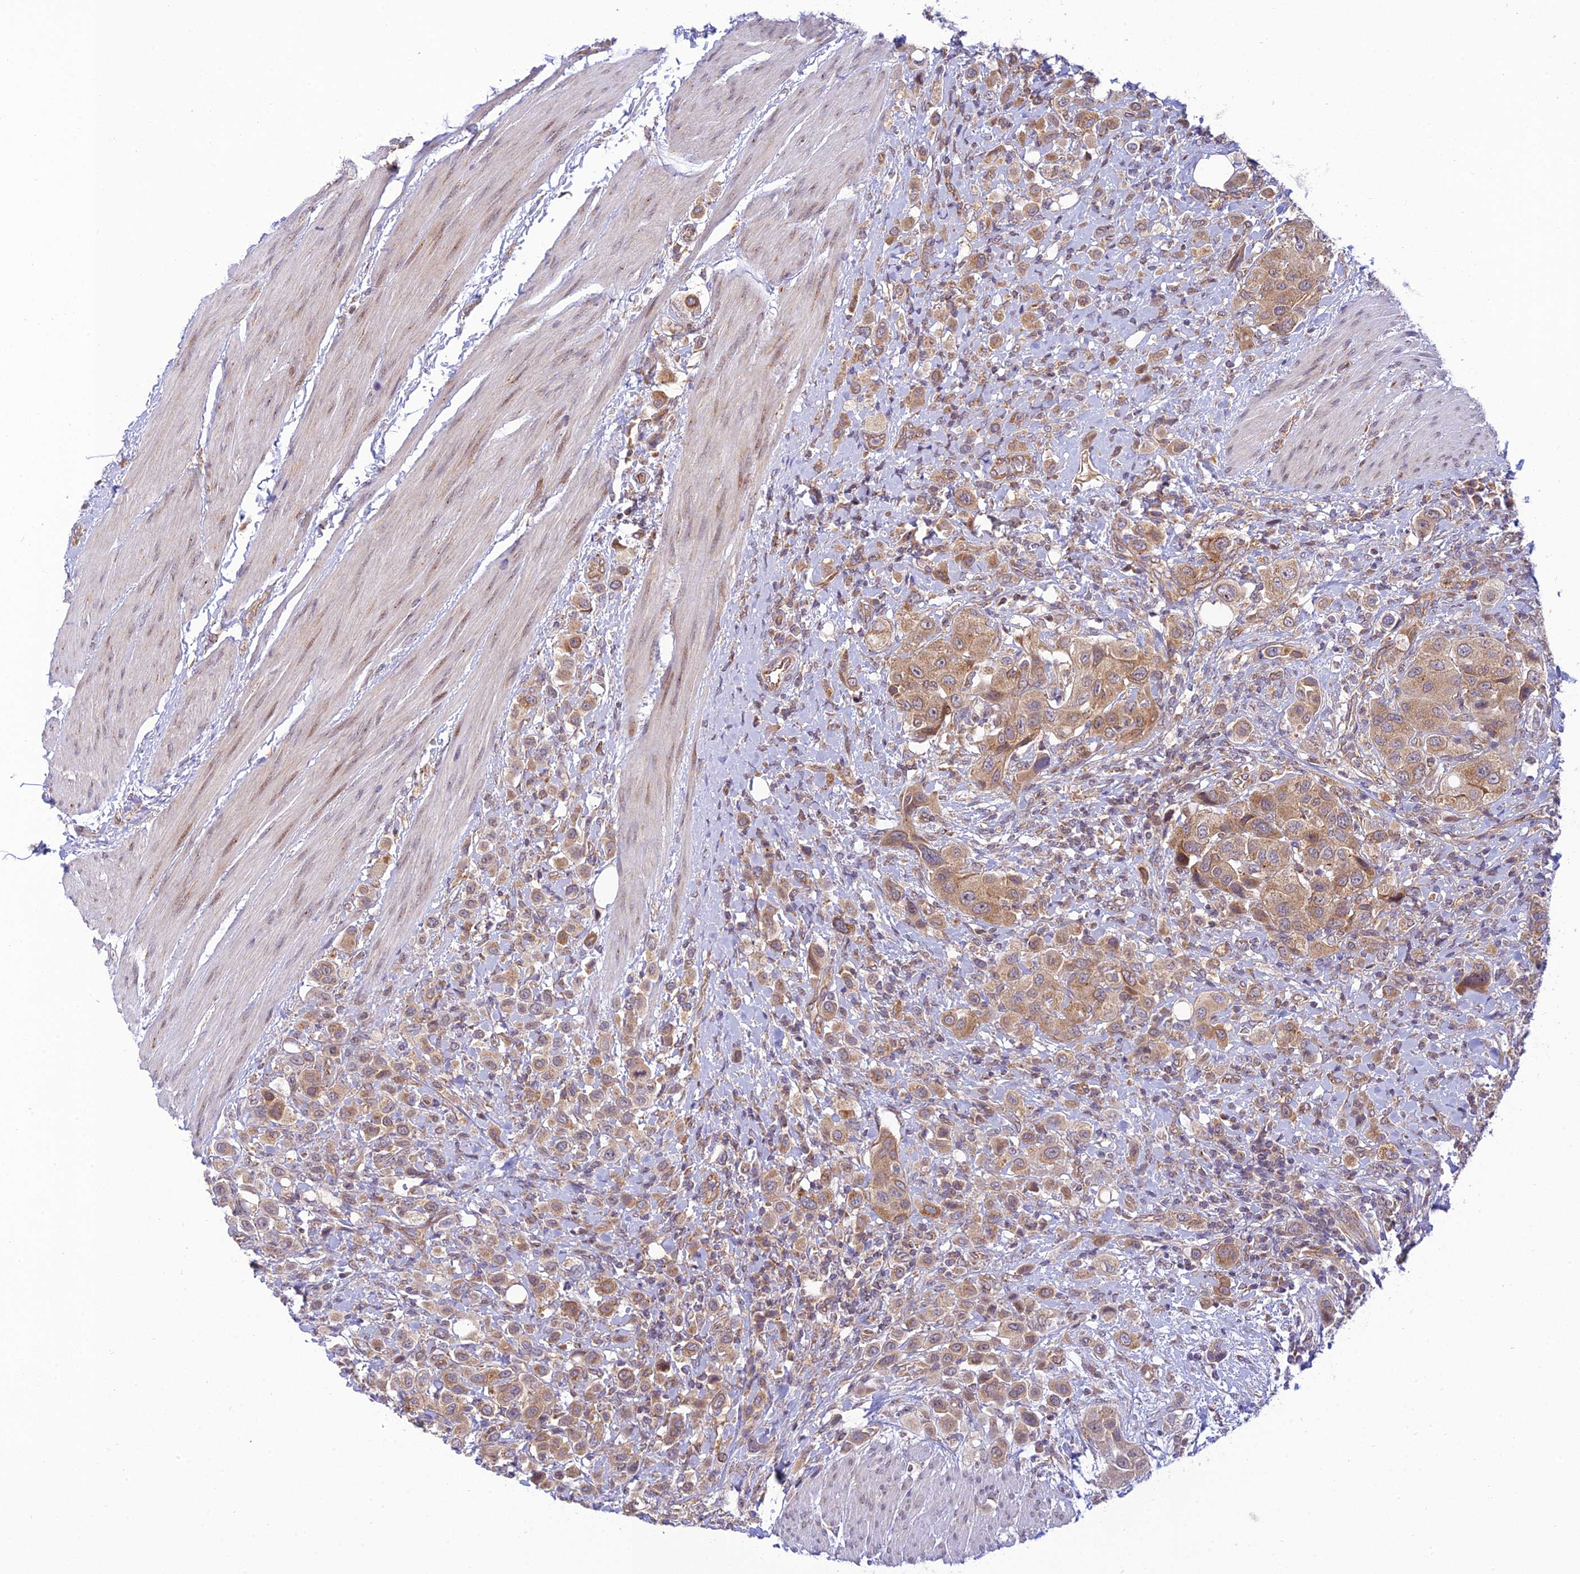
{"staining": {"intensity": "moderate", "quantity": ">75%", "location": "cytoplasmic/membranous"}, "tissue": "urothelial cancer", "cell_type": "Tumor cells", "image_type": "cancer", "snomed": [{"axis": "morphology", "description": "Urothelial carcinoma, High grade"}, {"axis": "topography", "description": "Urinary bladder"}], "caption": "Immunohistochemical staining of human urothelial carcinoma (high-grade) displays moderate cytoplasmic/membranous protein staining in about >75% of tumor cells.", "gene": "HOOK2", "patient": {"sex": "male", "age": 50}}